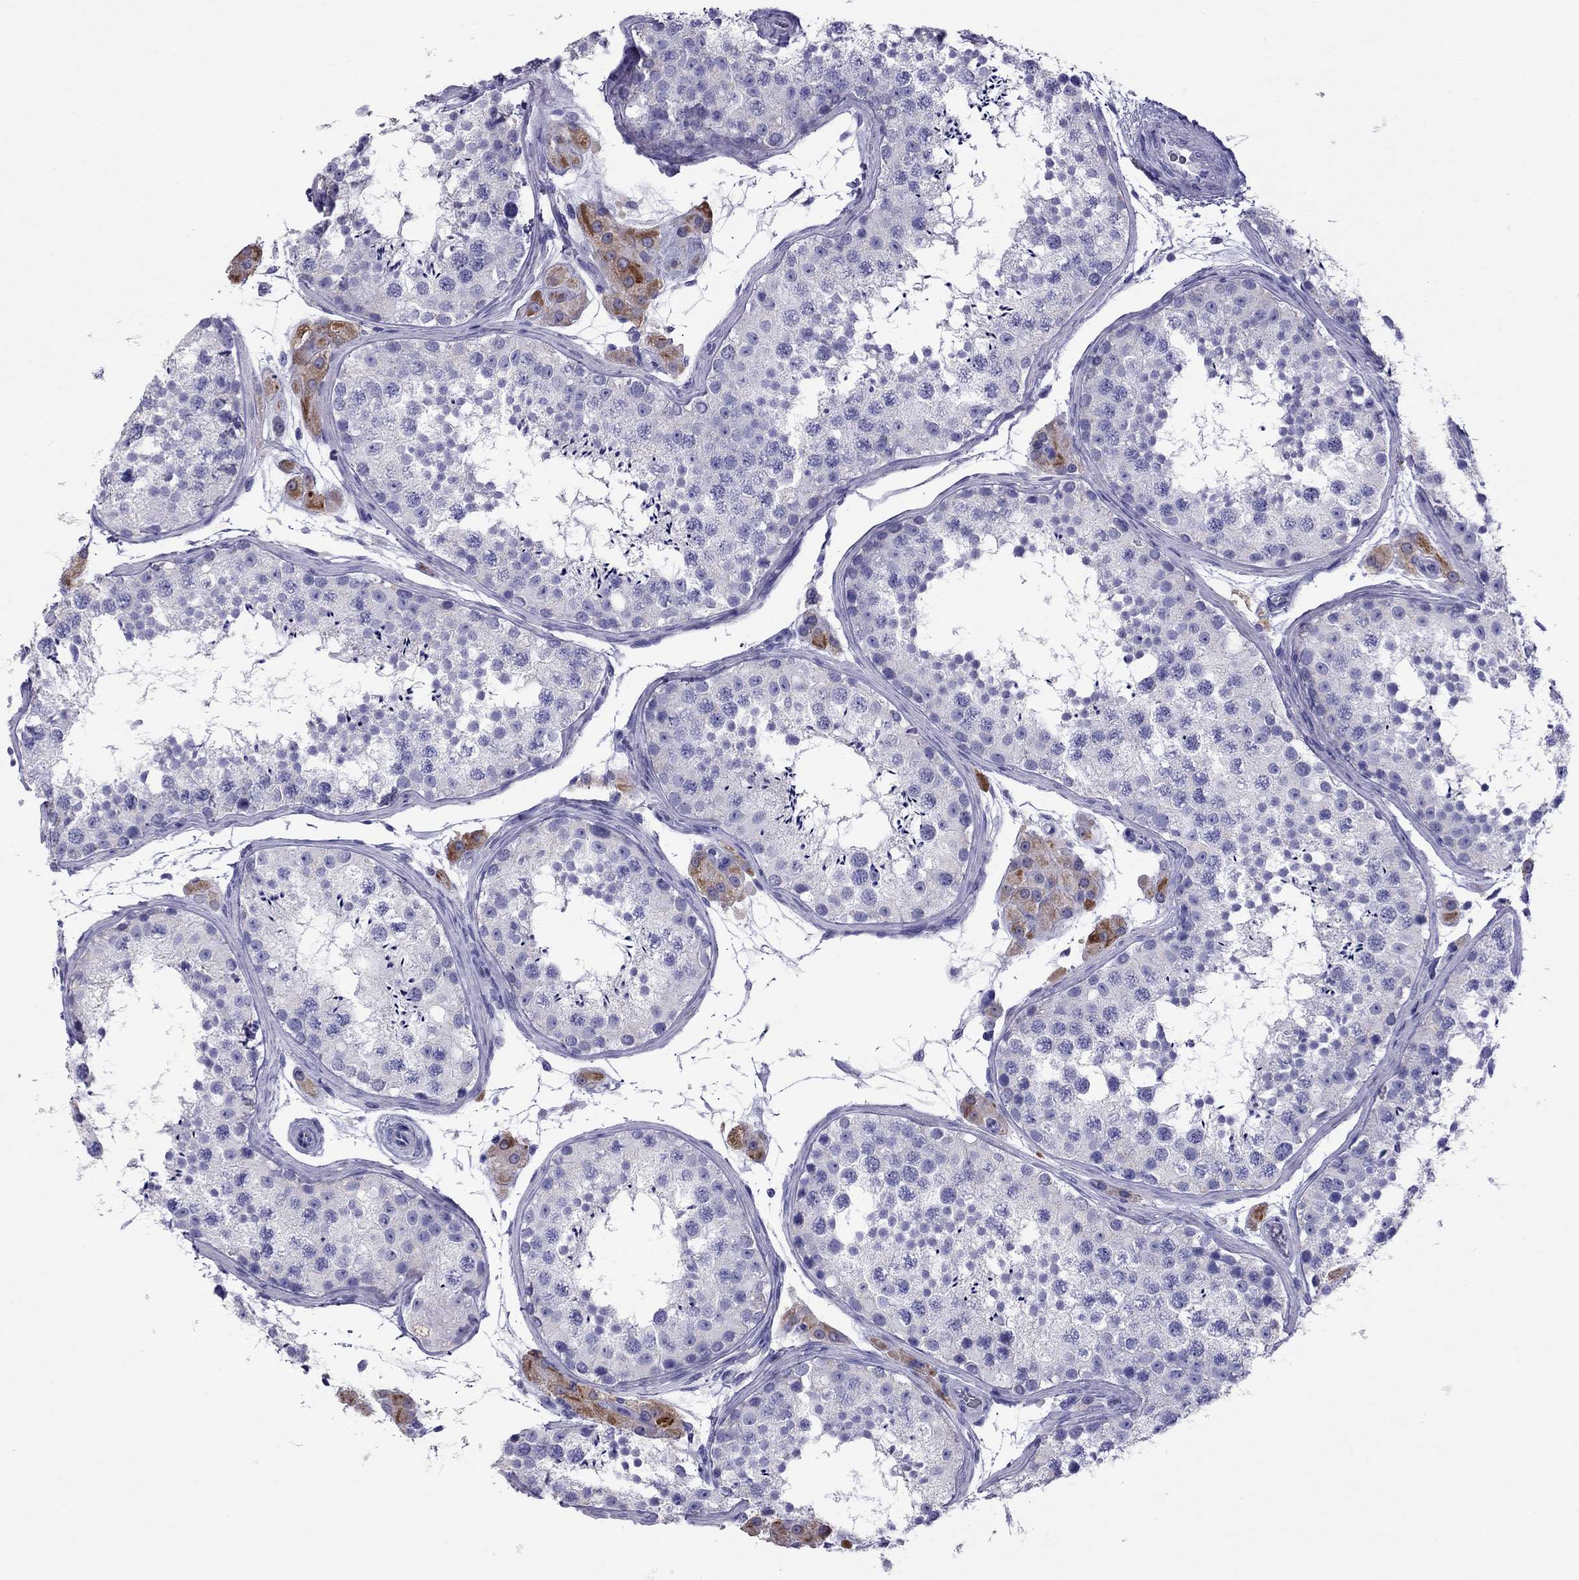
{"staining": {"intensity": "negative", "quantity": "none", "location": "none"}, "tissue": "testis", "cell_type": "Cells in seminiferous ducts", "image_type": "normal", "snomed": [{"axis": "morphology", "description": "Normal tissue, NOS"}, {"axis": "topography", "description": "Testis"}], "caption": "Immunohistochemistry (IHC) micrograph of normal human testis stained for a protein (brown), which displays no expression in cells in seminiferous ducts. (DAB immunohistochemistry (IHC), high magnification).", "gene": "TTLL13", "patient": {"sex": "male", "age": 41}}